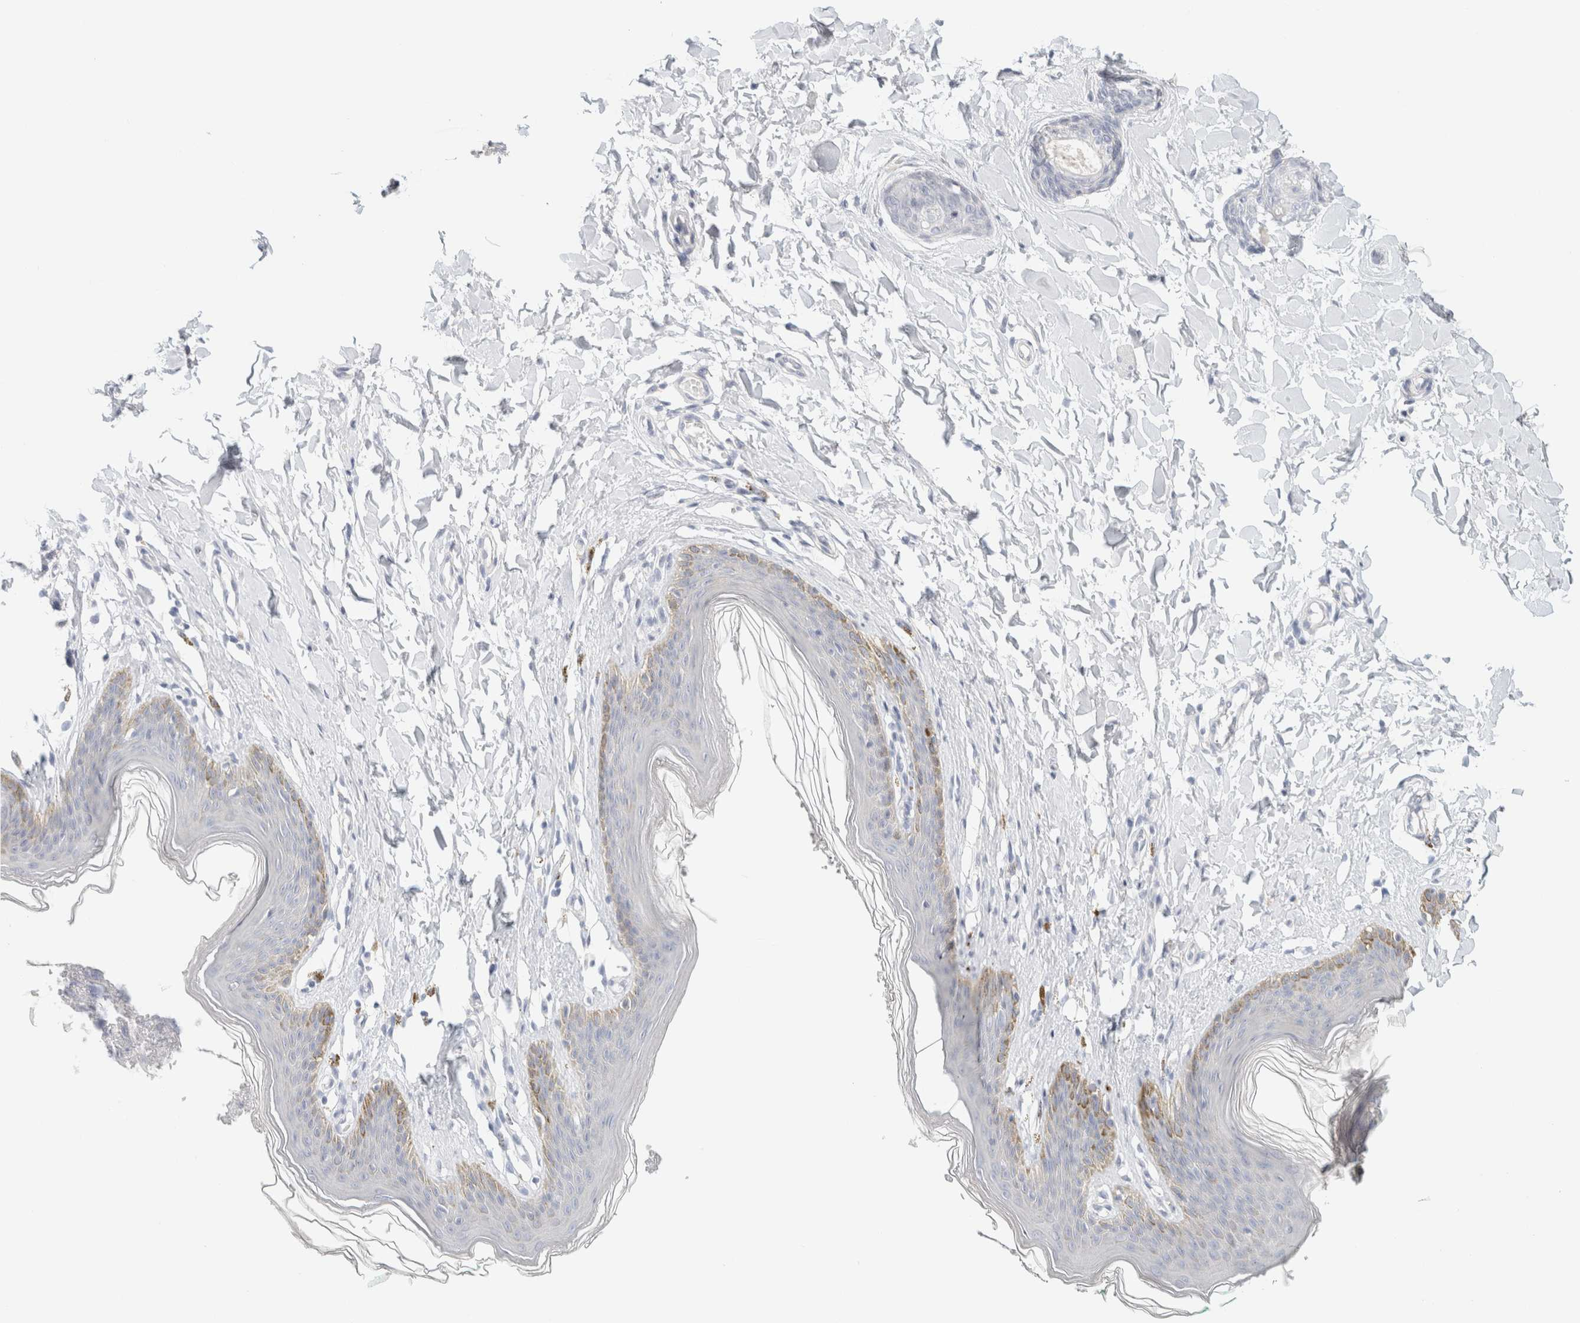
{"staining": {"intensity": "moderate", "quantity": "<25%", "location": "cytoplasmic/membranous"}, "tissue": "skin", "cell_type": "Epidermal cells", "image_type": "normal", "snomed": [{"axis": "morphology", "description": "Normal tissue, NOS"}, {"axis": "topography", "description": "Vulva"}], "caption": "A photomicrograph of skin stained for a protein exhibits moderate cytoplasmic/membranous brown staining in epidermal cells. (IHC, brightfield microscopy, high magnification).", "gene": "NEFM", "patient": {"sex": "female", "age": 66}}